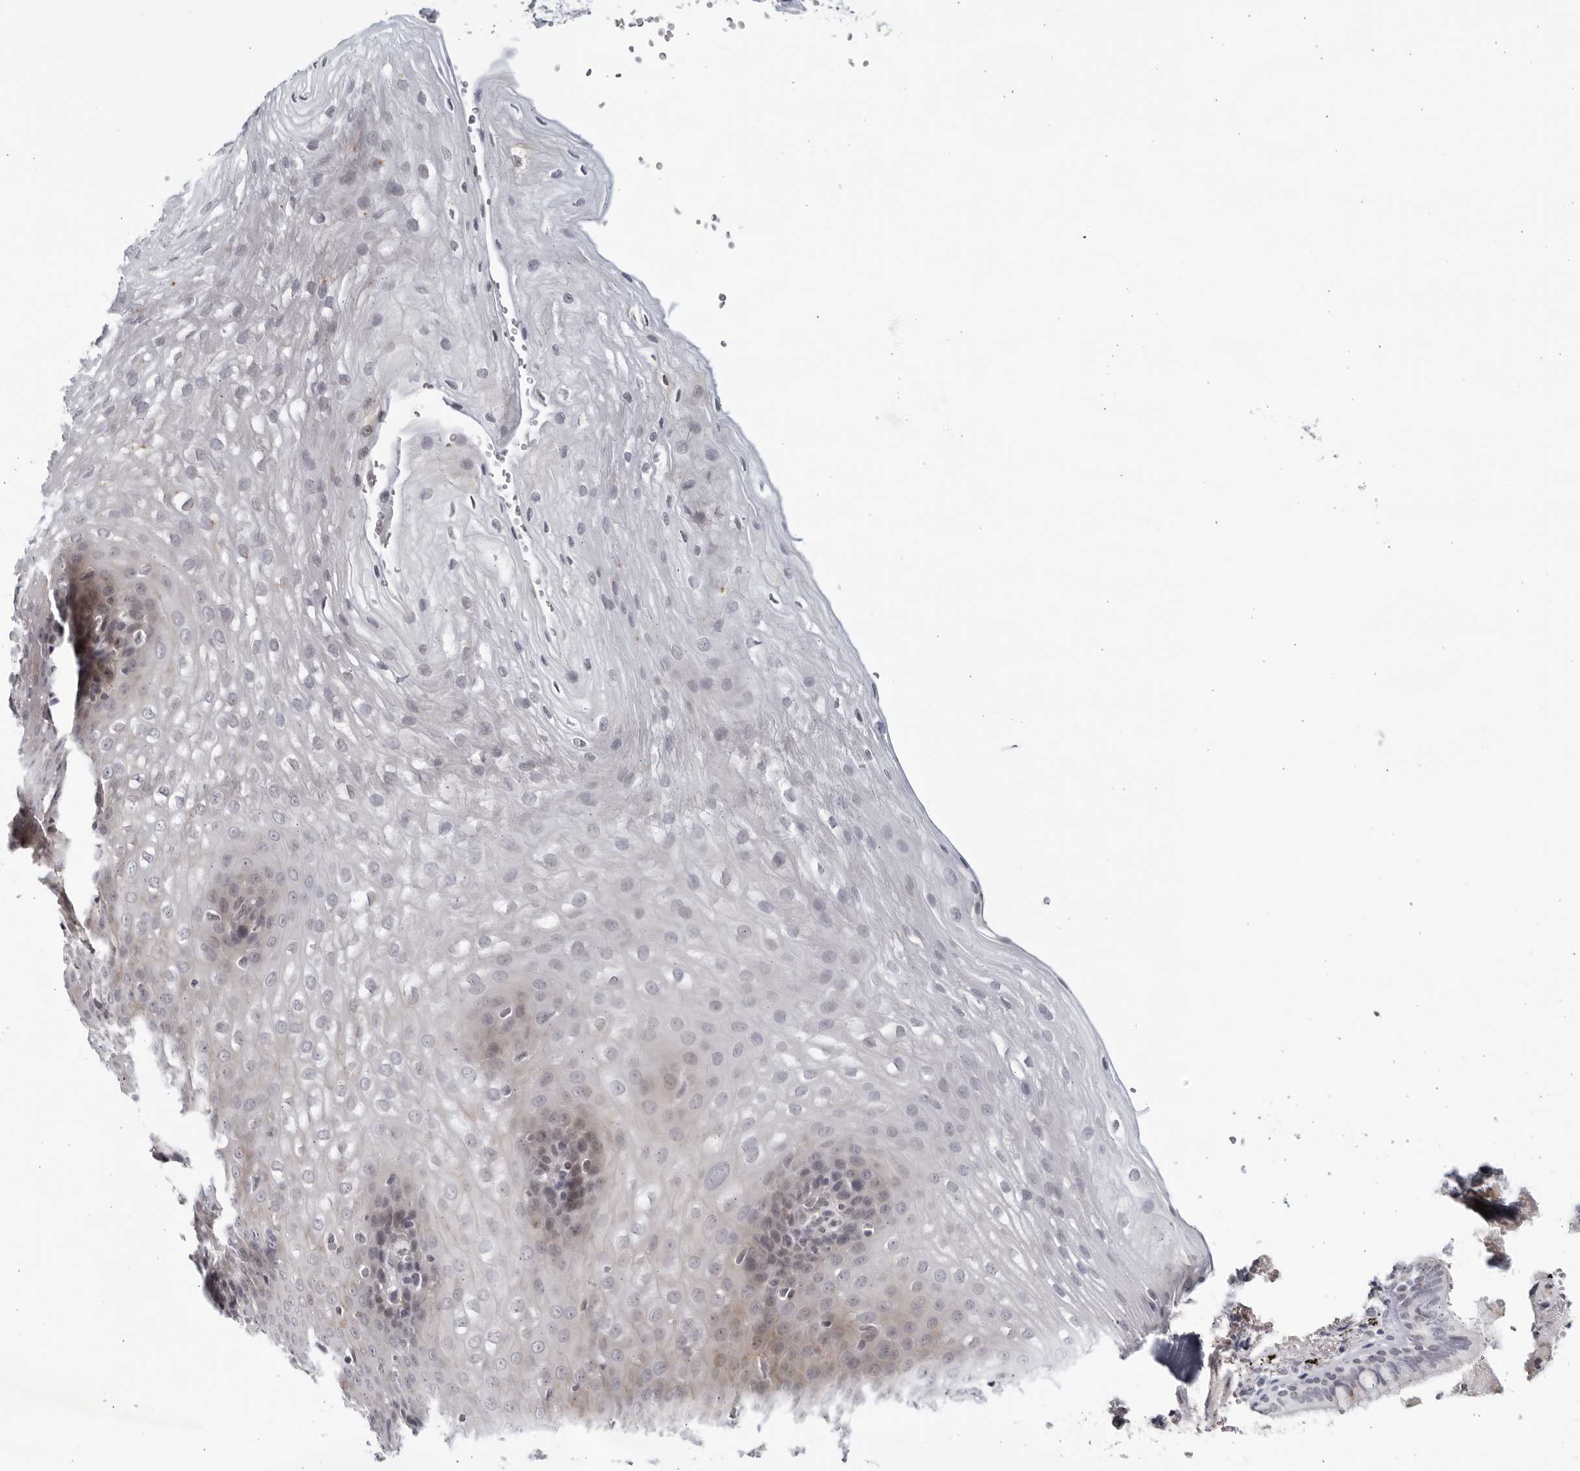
{"staining": {"intensity": "negative", "quantity": "none", "location": "none"}, "tissue": "esophagus", "cell_type": "Squamous epithelial cells", "image_type": "normal", "snomed": [{"axis": "morphology", "description": "Normal tissue, NOS"}, {"axis": "topography", "description": "Esophagus"}], "caption": "This histopathology image is of normal esophagus stained with immunohistochemistry to label a protein in brown with the nuclei are counter-stained blue. There is no positivity in squamous epithelial cells. Nuclei are stained in blue.", "gene": "STRADB", "patient": {"sex": "female", "age": 66}}